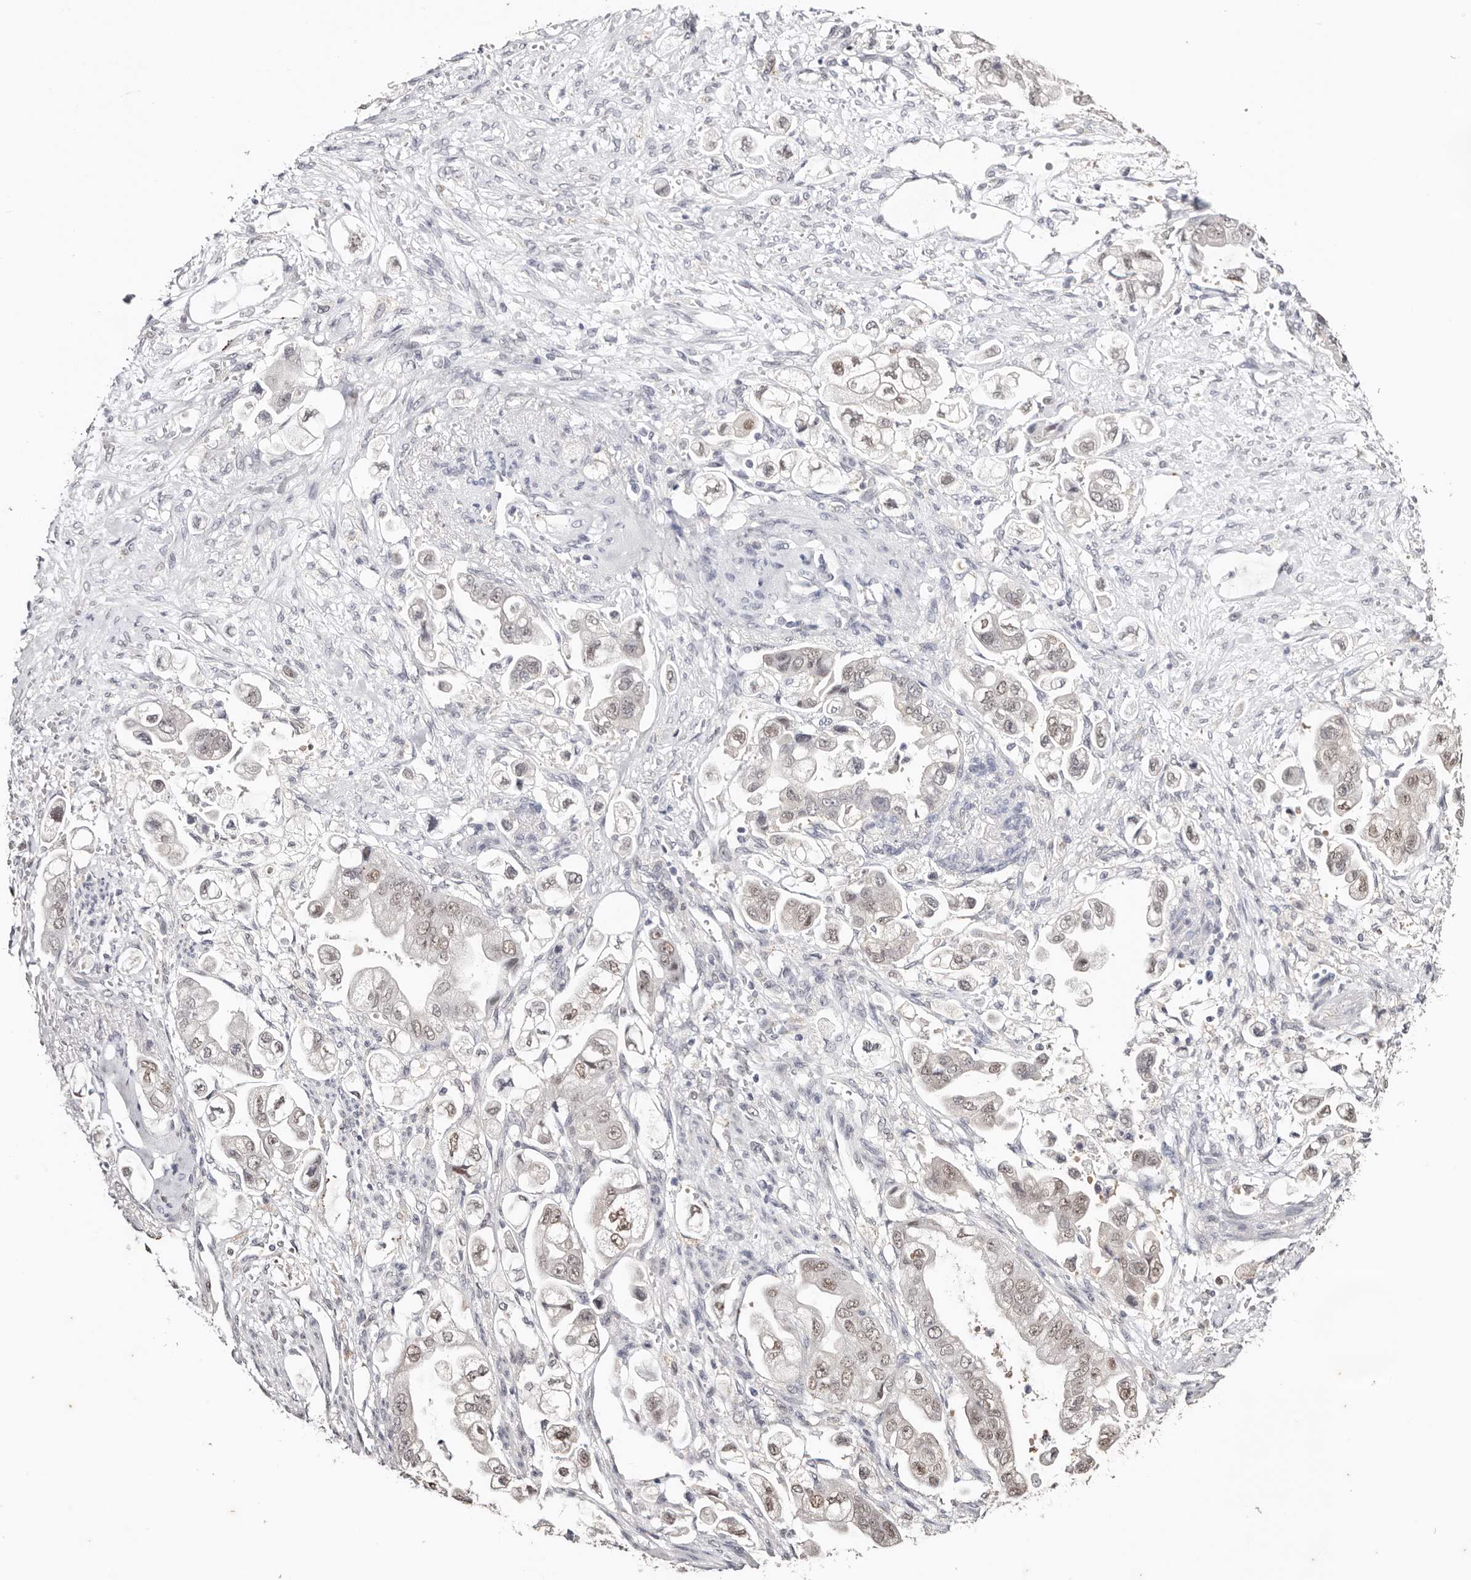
{"staining": {"intensity": "weak", "quantity": "25%-75%", "location": "nuclear"}, "tissue": "stomach cancer", "cell_type": "Tumor cells", "image_type": "cancer", "snomed": [{"axis": "morphology", "description": "Adenocarcinoma, NOS"}, {"axis": "topography", "description": "Stomach"}], "caption": "An immunohistochemistry (IHC) micrograph of tumor tissue is shown. Protein staining in brown labels weak nuclear positivity in stomach cancer (adenocarcinoma) within tumor cells. Using DAB (3,3'-diaminobenzidine) (brown) and hematoxylin (blue) stains, captured at high magnification using brightfield microscopy.", "gene": "TYW3", "patient": {"sex": "male", "age": 62}}